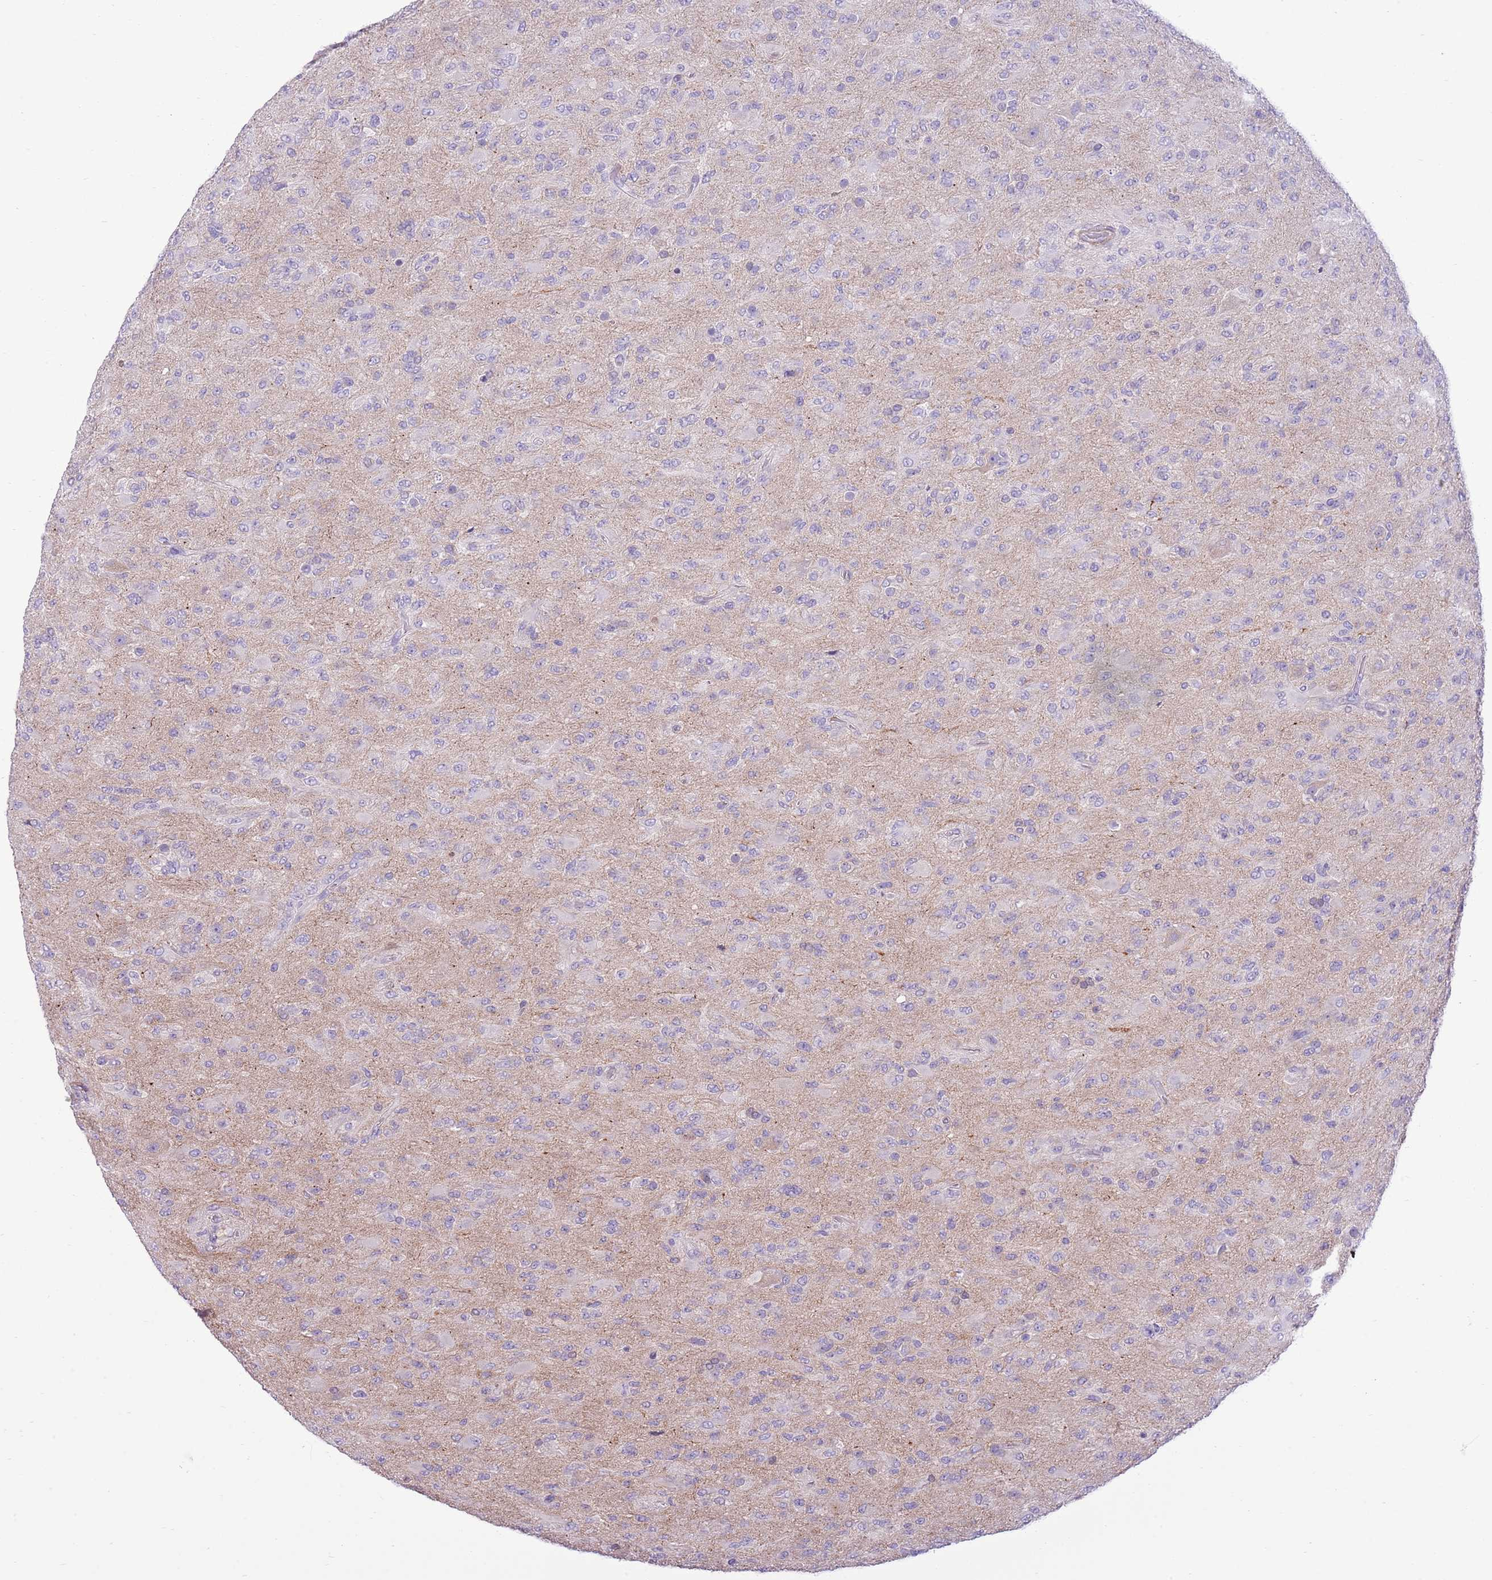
{"staining": {"intensity": "negative", "quantity": "none", "location": "none"}, "tissue": "glioma", "cell_type": "Tumor cells", "image_type": "cancer", "snomed": [{"axis": "morphology", "description": "Glioma, malignant, Low grade"}, {"axis": "topography", "description": "Brain"}], "caption": "DAB (3,3'-diaminobenzidine) immunohistochemical staining of glioma exhibits no significant positivity in tumor cells.", "gene": "ZC4H2", "patient": {"sex": "male", "age": 65}}